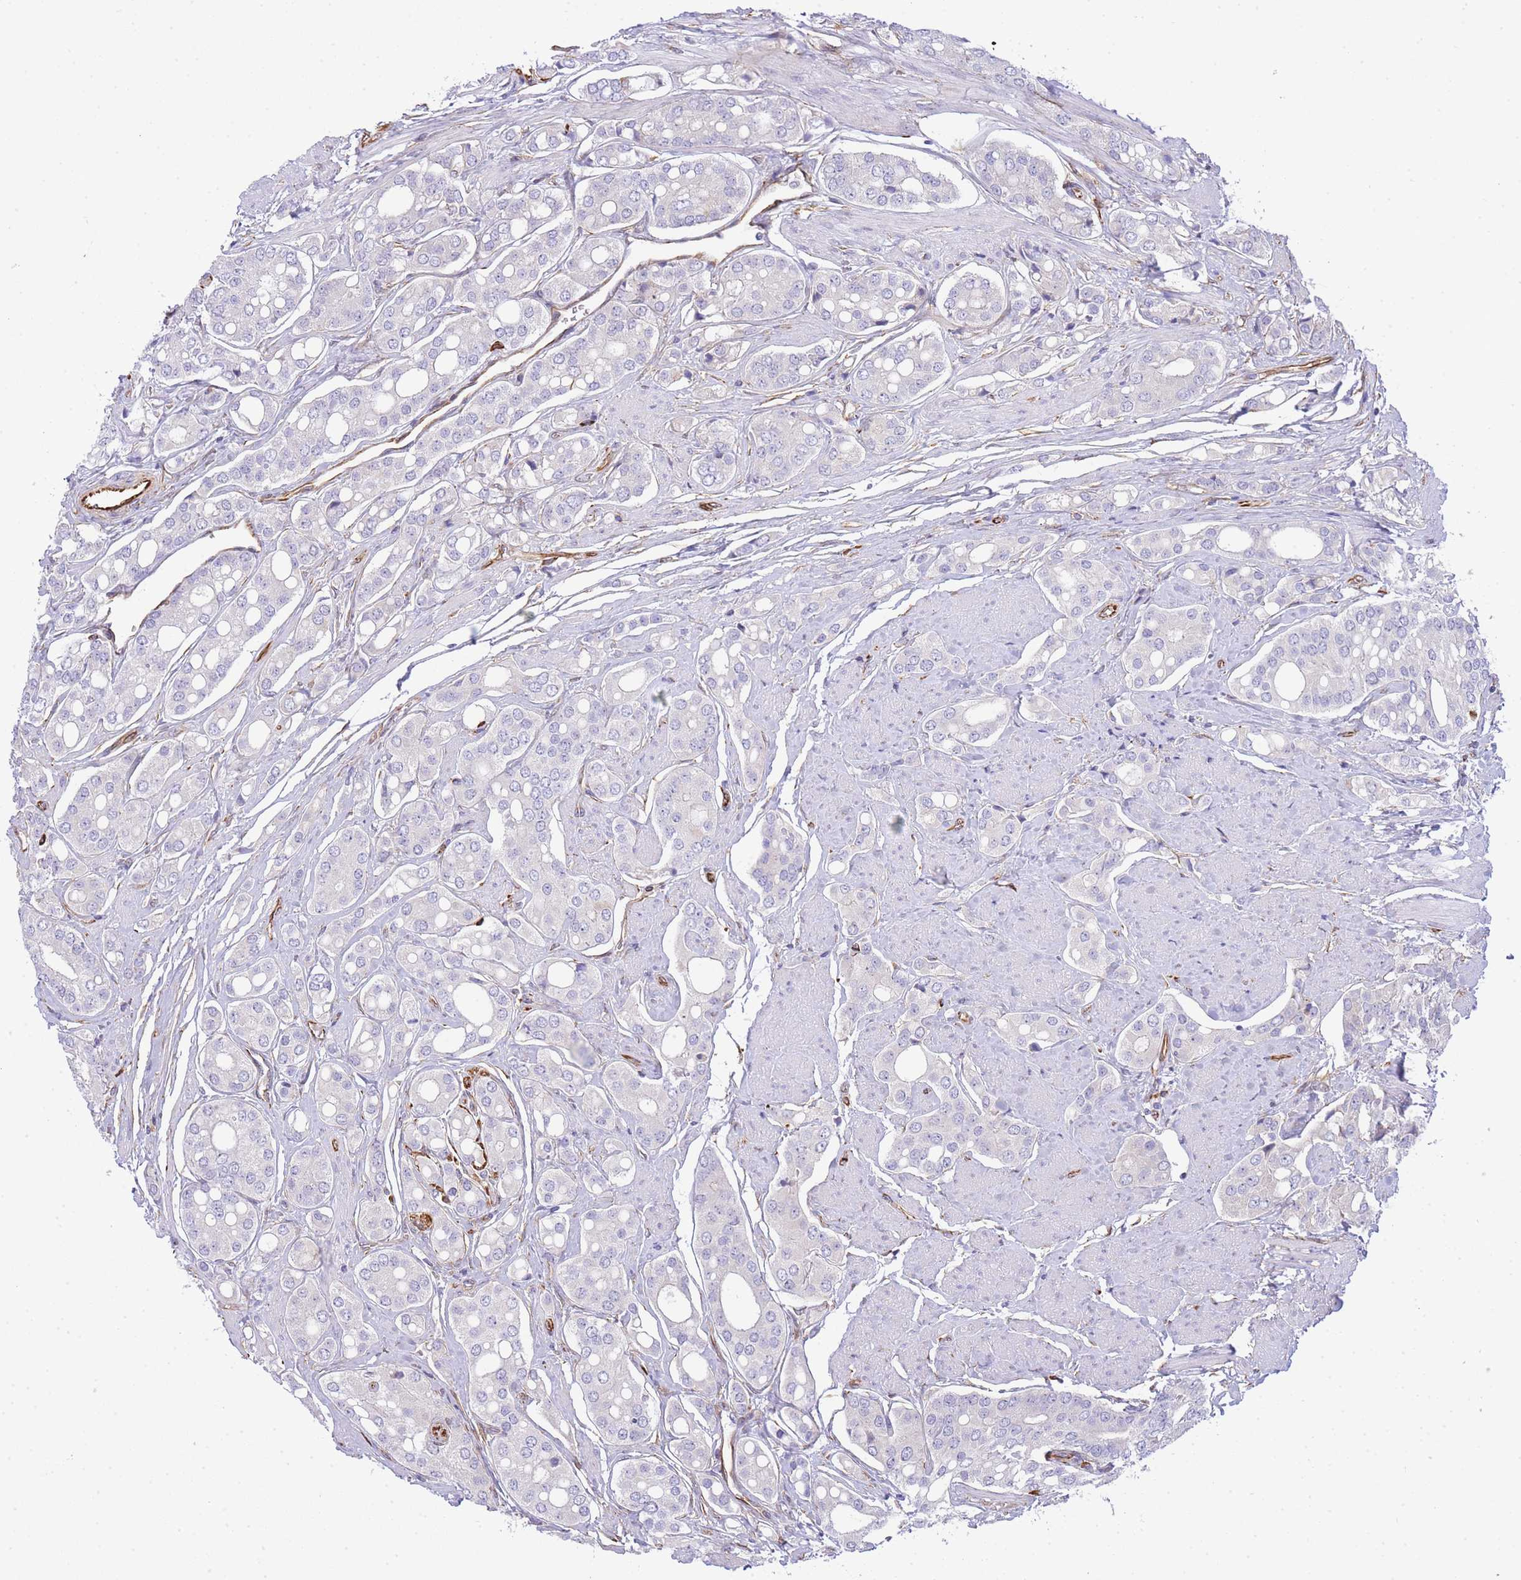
{"staining": {"intensity": "negative", "quantity": "none", "location": "none"}, "tissue": "prostate cancer", "cell_type": "Tumor cells", "image_type": "cancer", "snomed": [{"axis": "morphology", "description": "Adenocarcinoma, High grade"}, {"axis": "topography", "description": "Prostate"}], "caption": "Adenocarcinoma (high-grade) (prostate) was stained to show a protein in brown. There is no significant staining in tumor cells.", "gene": "ECPAS", "patient": {"sex": "male", "age": 71}}